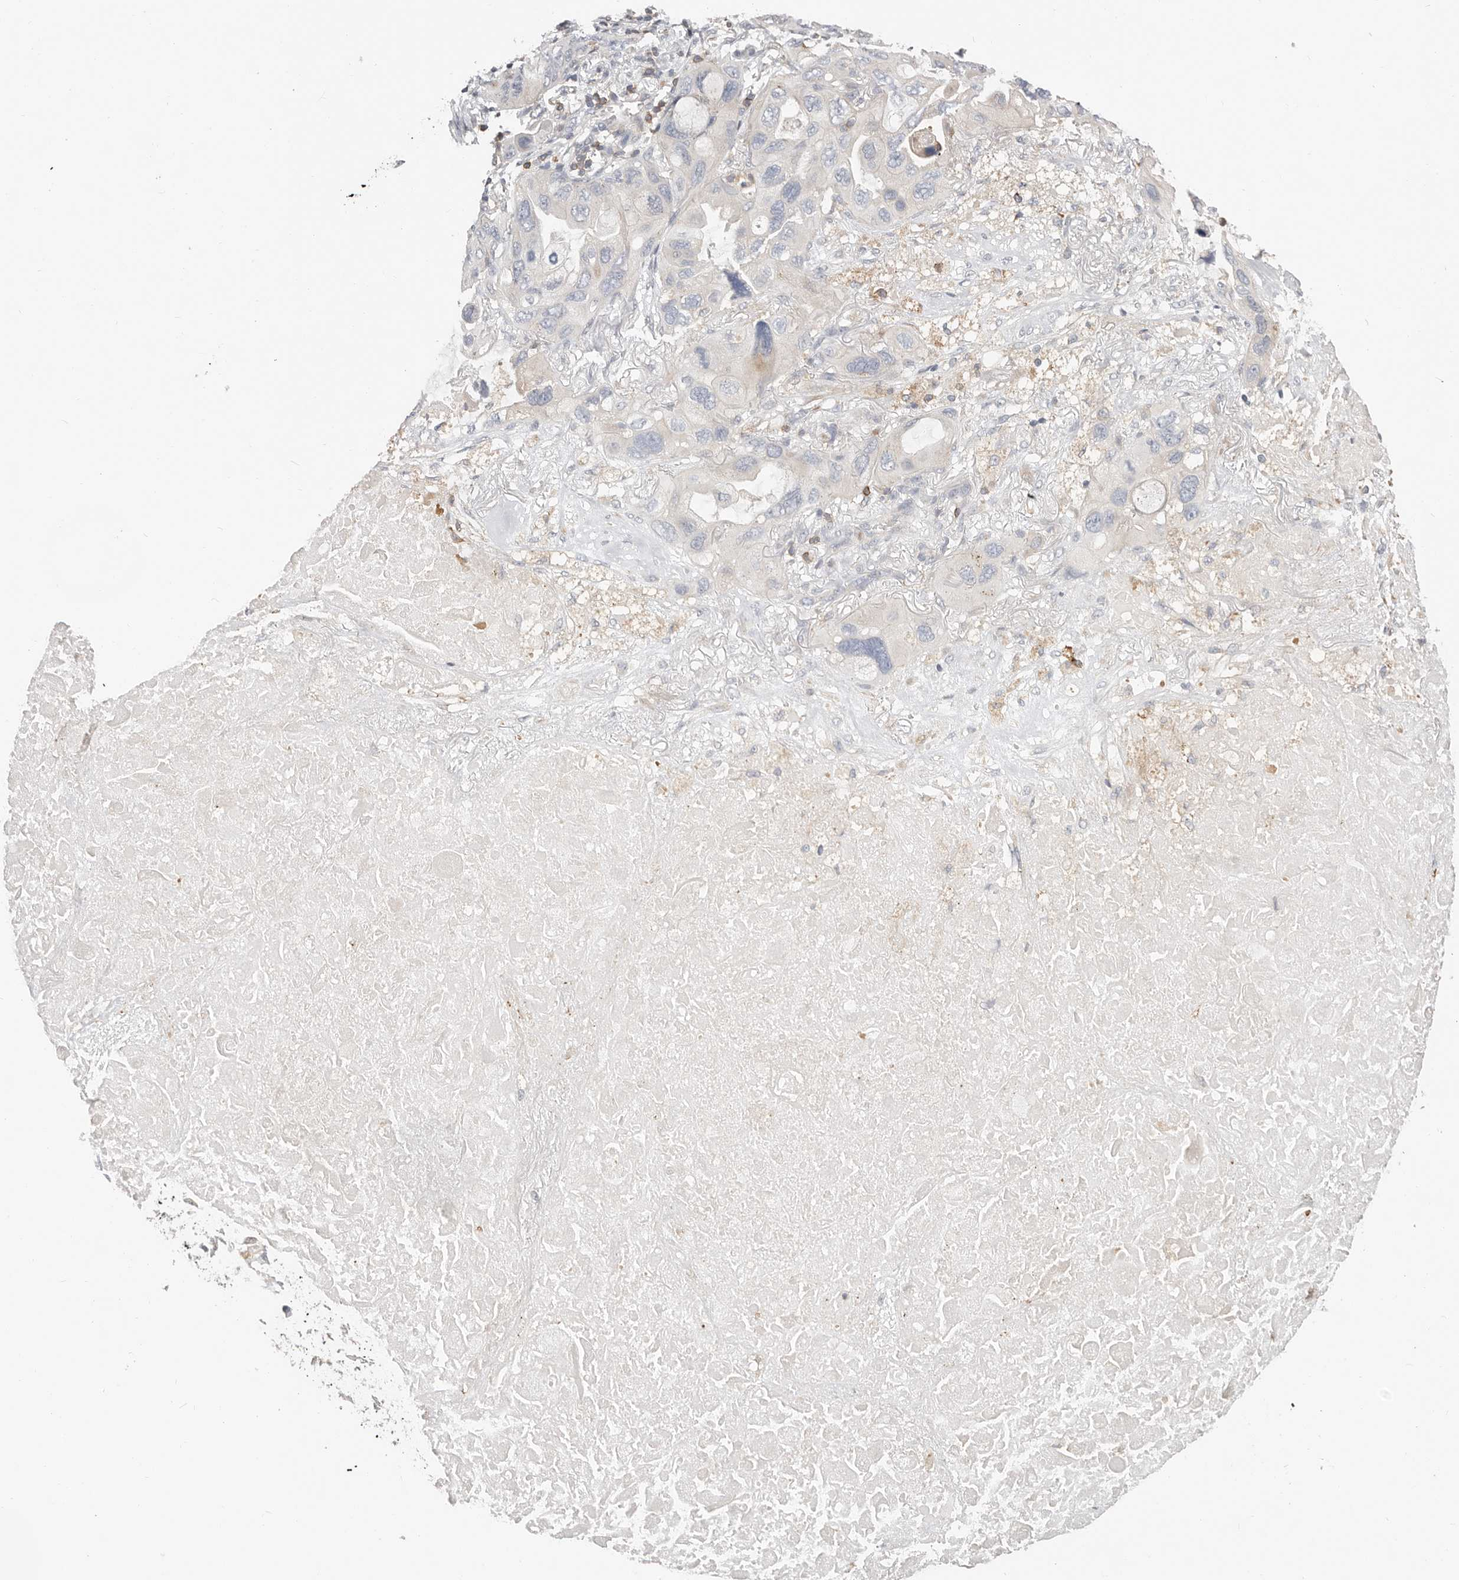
{"staining": {"intensity": "negative", "quantity": "none", "location": "none"}, "tissue": "lung cancer", "cell_type": "Tumor cells", "image_type": "cancer", "snomed": [{"axis": "morphology", "description": "Squamous cell carcinoma, NOS"}, {"axis": "topography", "description": "Lung"}], "caption": "An IHC image of squamous cell carcinoma (lung) is shown. There is no staining in tumor cells of squamous cell carcinoma (lung). Nuclei are stained in blue.", "gene": "TMEM63B", "patient": {"sex": "female", "age": 73}}